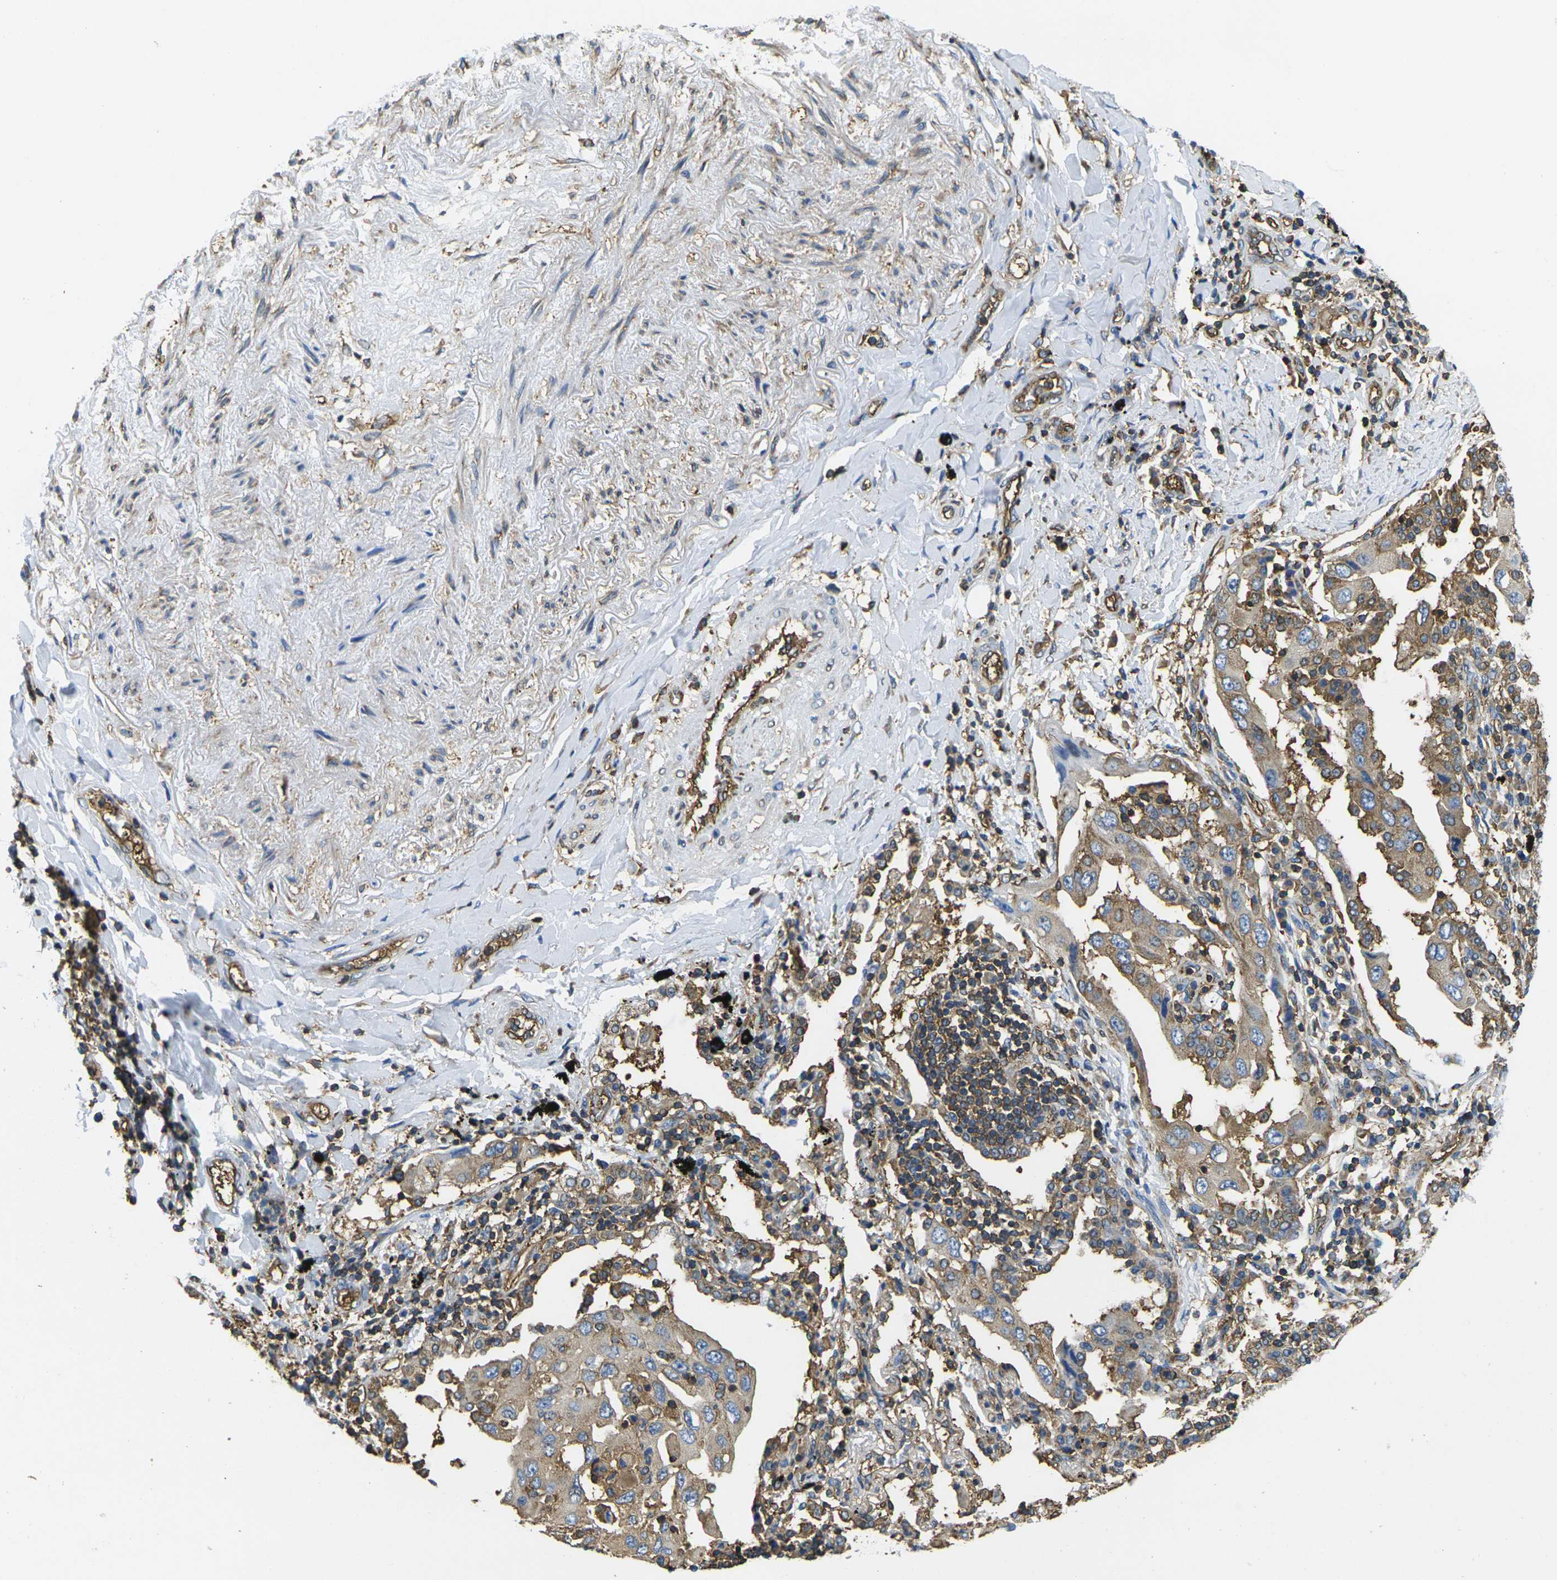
{"staining": {"intensity": "moderate", "quantity": ">75%", "location": "cytoplasmic/membranous"}, "tissue": "lung cancer", "cell_type": "Tumor cells", "image_type": "cancer", "snomed": [{"axis": "morphology", "description": "Adenocarcinoma, NOS"}, {"axis": "topography", "description": "Lung"}], "caption": "Lung cancer (adenocarcinoma) stained with DAB immunohistochemistry demonstrates medium levels of moderate cytoplasmic/membranous staining in about >75% of tumor cells. (Brightfield microscopy of DAB IHC at high magnification).", "gene": "FAM110D", "patient": {"sex": "female", "age": 65}}